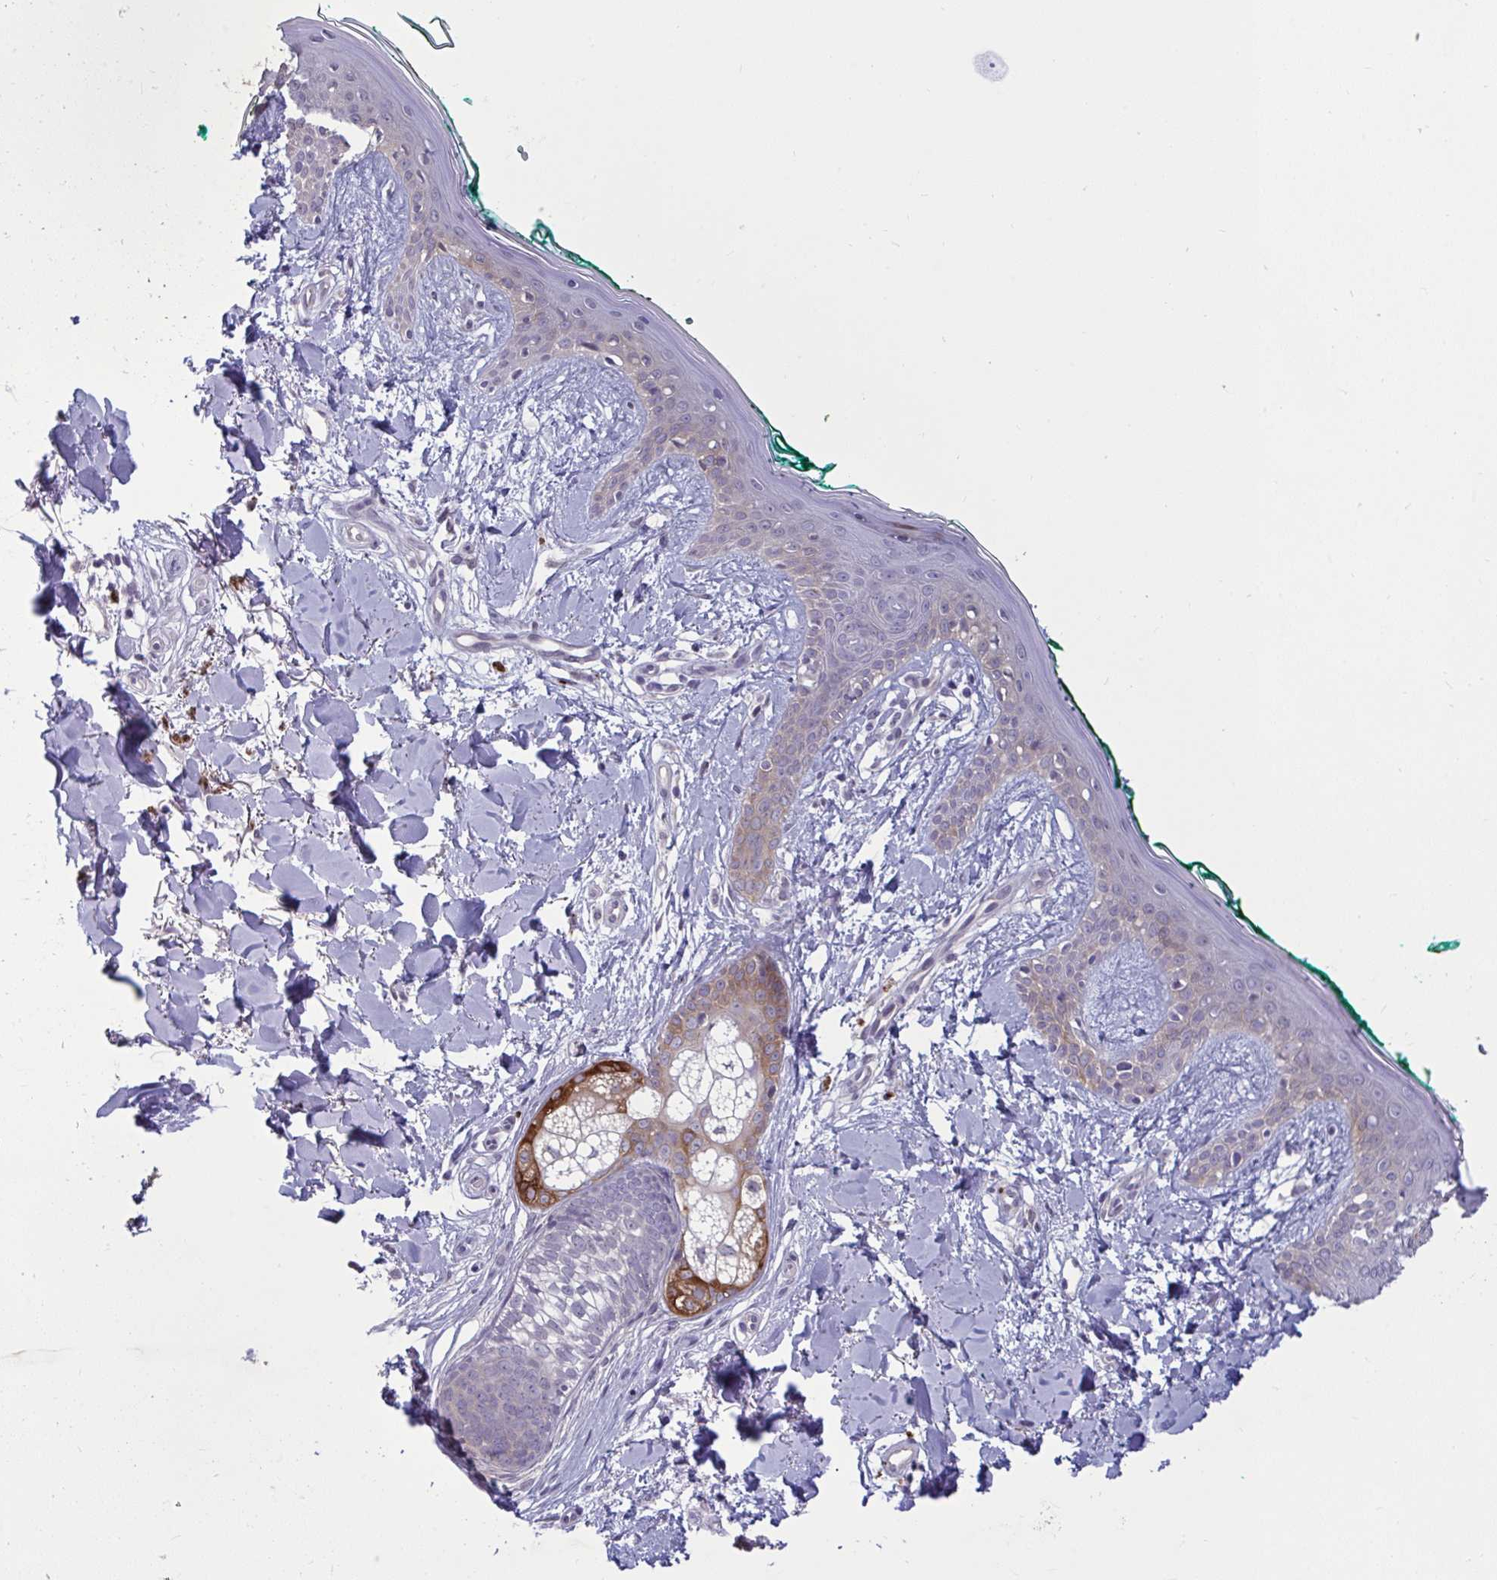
{"staining": {"intensity": "negative", "quantity": "none", "location": "none"}, "tissue": "skin", "cell_type": "Fibroblasts", "image_type": "normal", "snomed": [{"axis": "morphology", "description": "Normal tissue, NOS"}, {"axis": "topography", "description": "Skin"}], "caption": "This is a image of immunohistochemistry staining of unremarkable skin, which shows no expression in fibroblasts. (DAB (3,3'-diaminobenzidine) immunohistochemistry (IHC) with hematoxylin counter stain).", "gene": "TBC1D4", "patient": {"sex": "female", "age": 34}}